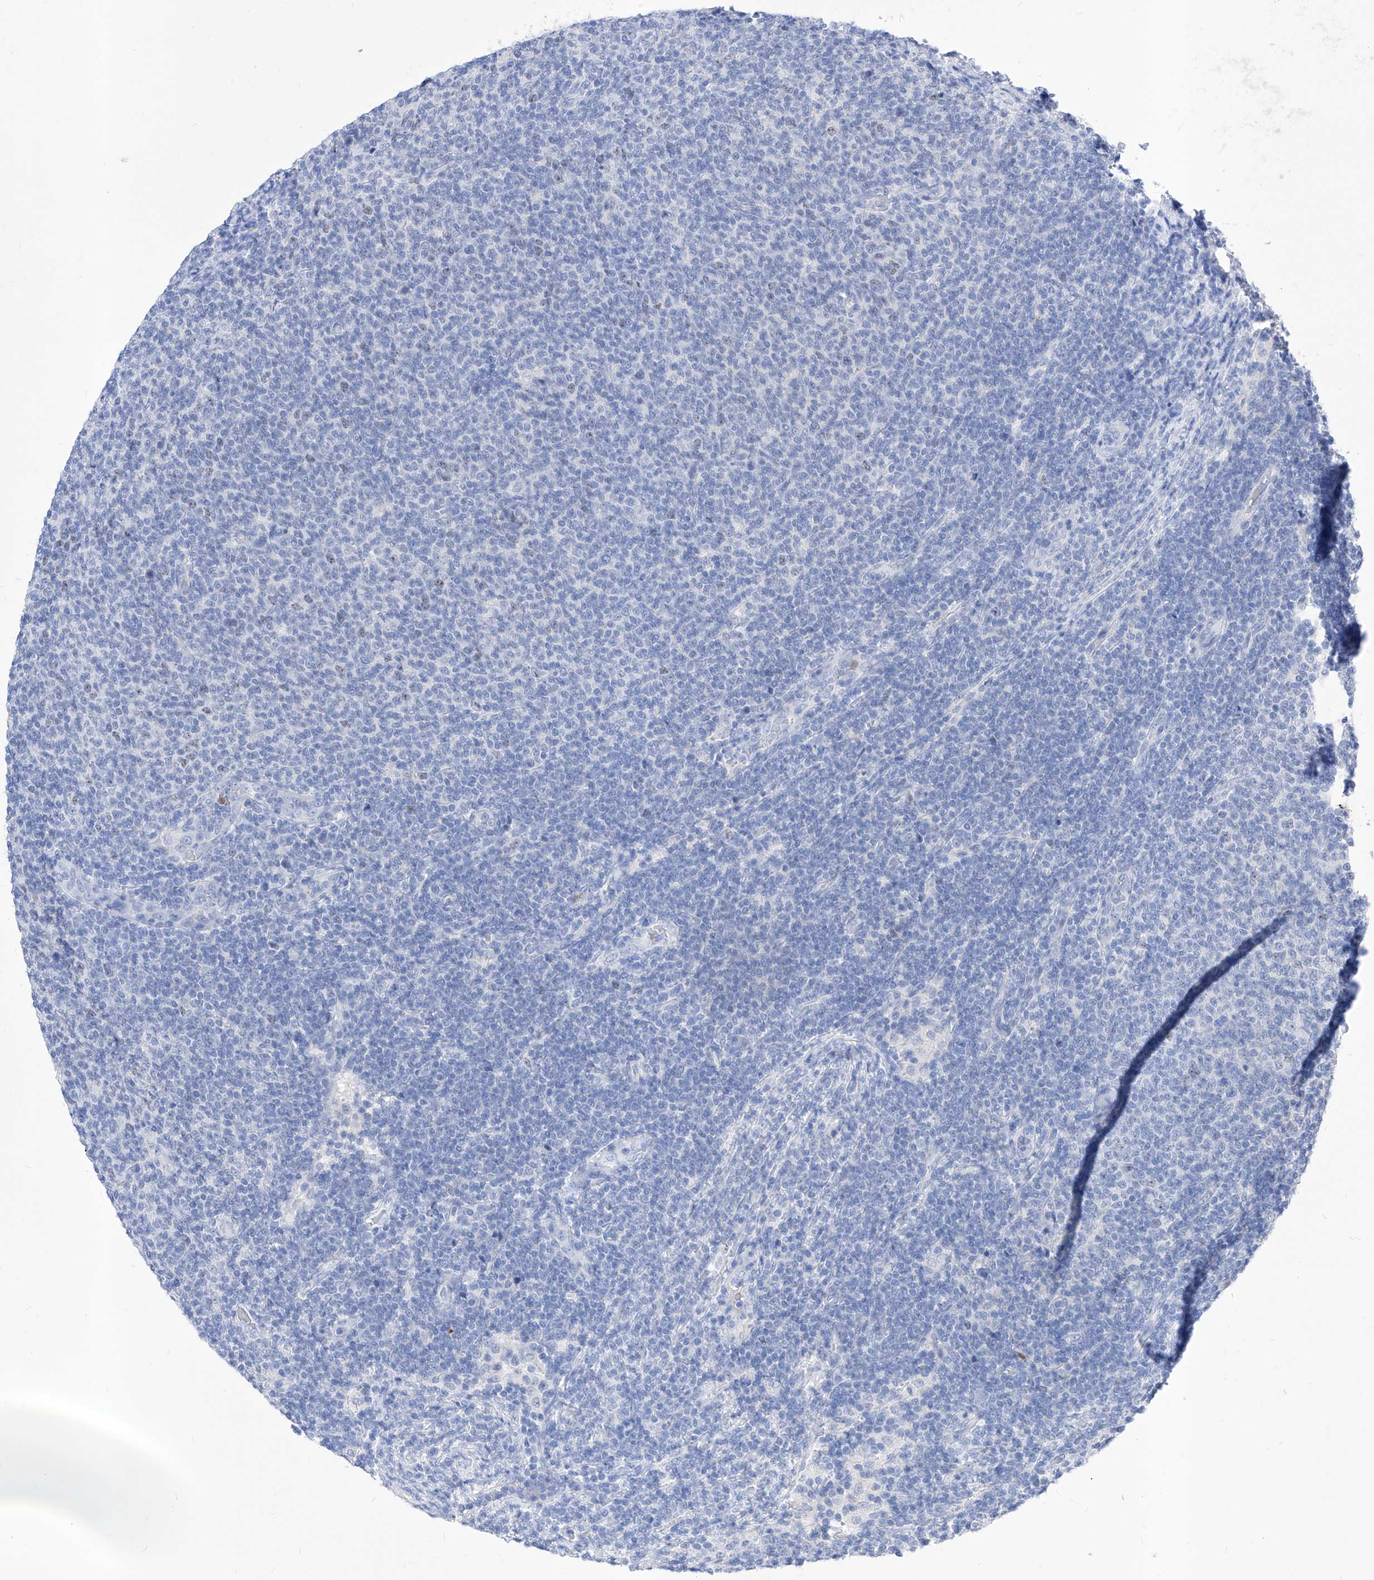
{"staining": {"intensity": "negative", "quantity": "none", "location": "none"}, "tissue": "lymphoma", "cell_type": "Tumor cells", "image_type": "cancer", "snomed": [{"axis": "morphology", "description": "Malignant lymphoma, non-Hodgkin's type, Low grade"}, {"axis": "topography", "description": "Lymph node"}], "caption": "Tumor cells show no significant protein staining in lymphoma. (Immunohistochemistry, brightfield microscopy, high magnification).", "gene": "VAX1", "patient": {"sex": "male", "age": 66}}